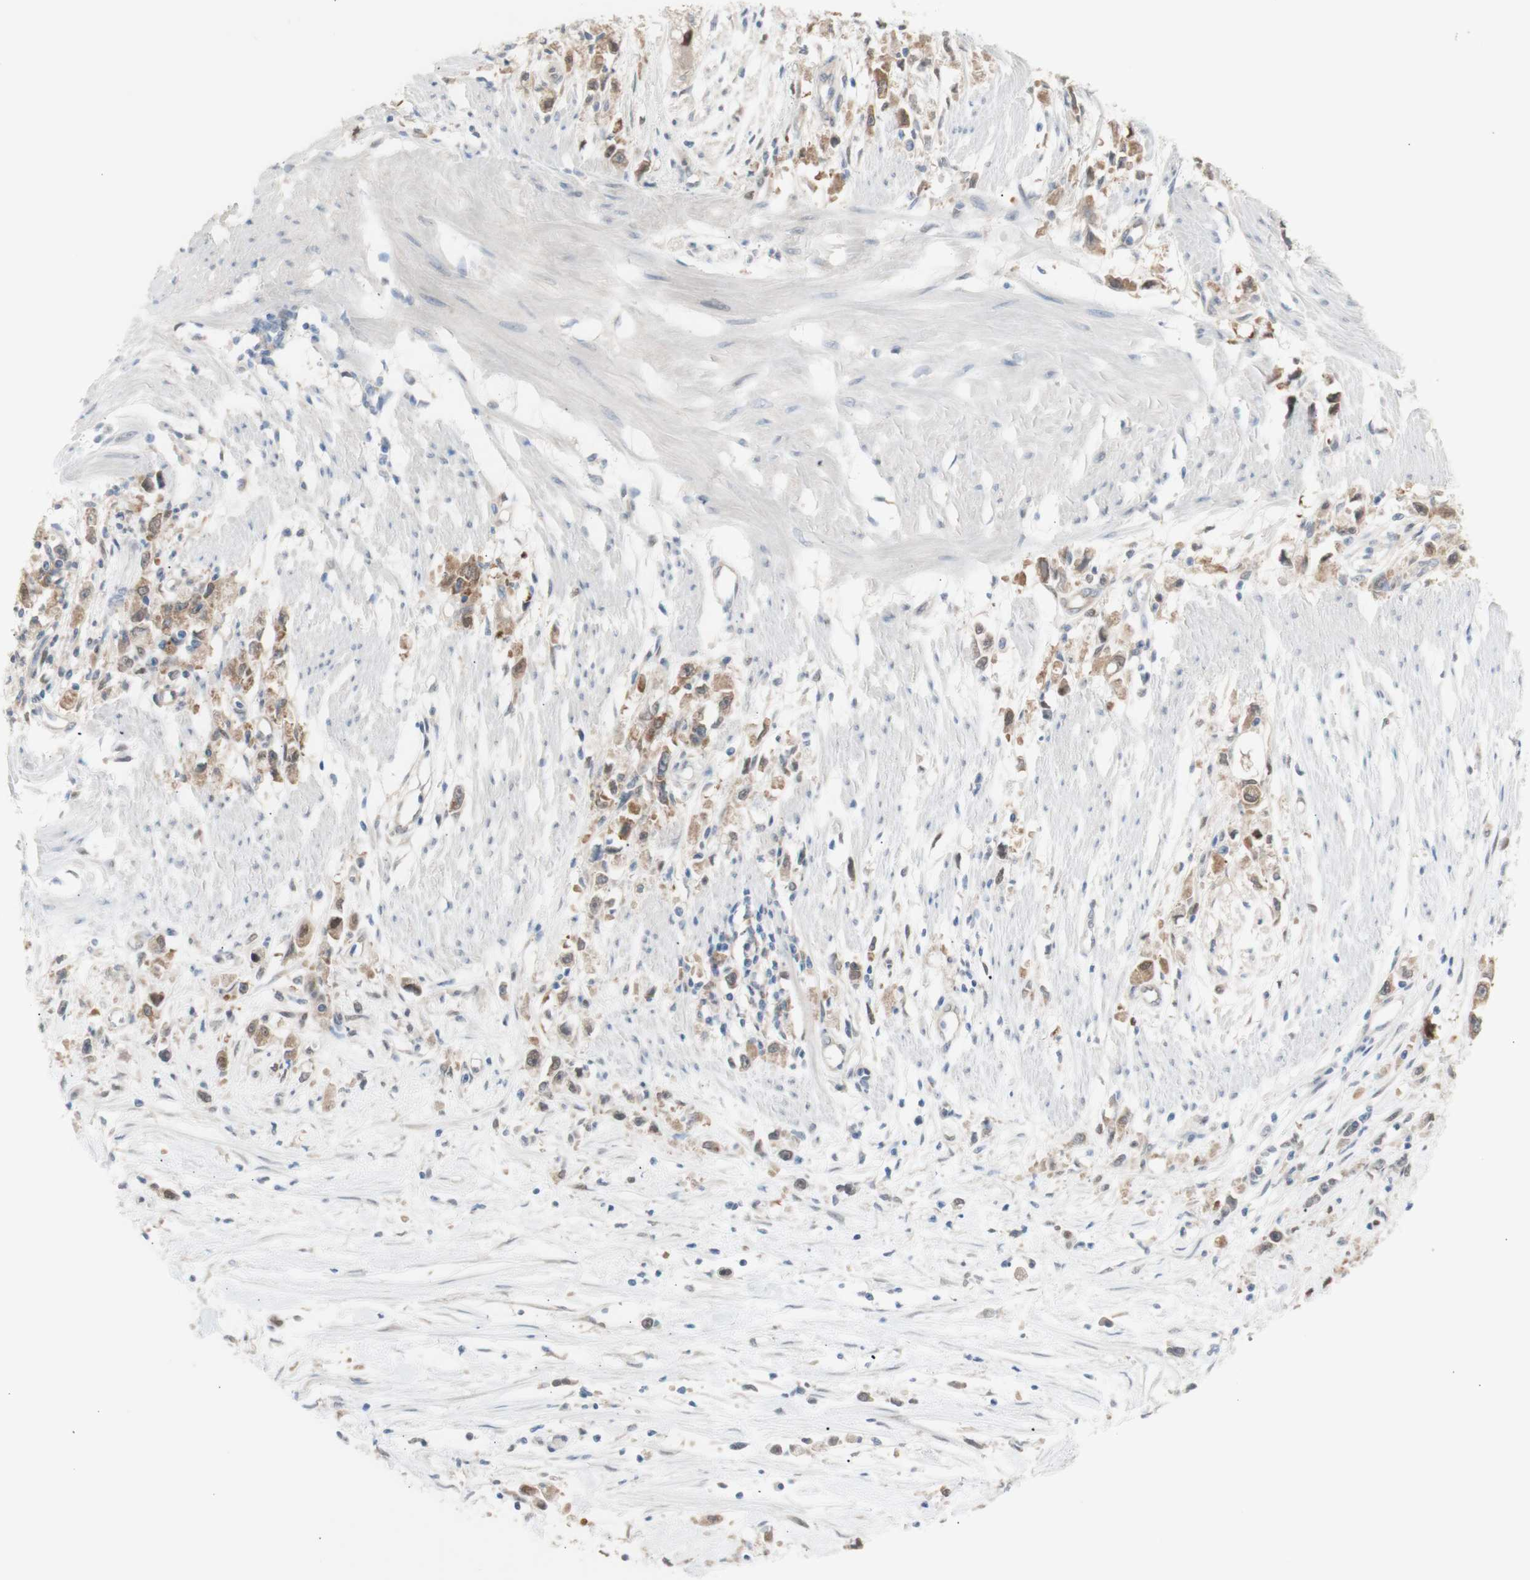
{"staining": {"intensity": "moderate", "quantity": ">75%", "location": "cytoplasmic/membranous"}, "tissue": "stomach cancer", "cell_type": "Tumor cells", "image_type": "cancer", "snomed": [{"axis": "morphology", "description": "Adenocarcinoma, NOS"}, {"axis": "topography", "description": "Stomach"}], "caption": "Stomach cancer was stained to show a protein in brown. There is medium levels of moderate cytoplasmic/membranous staining in approximately >75% of tumor cells.", "gene": "PRMT5", "patient": {"sex": "female", "age": 59}}